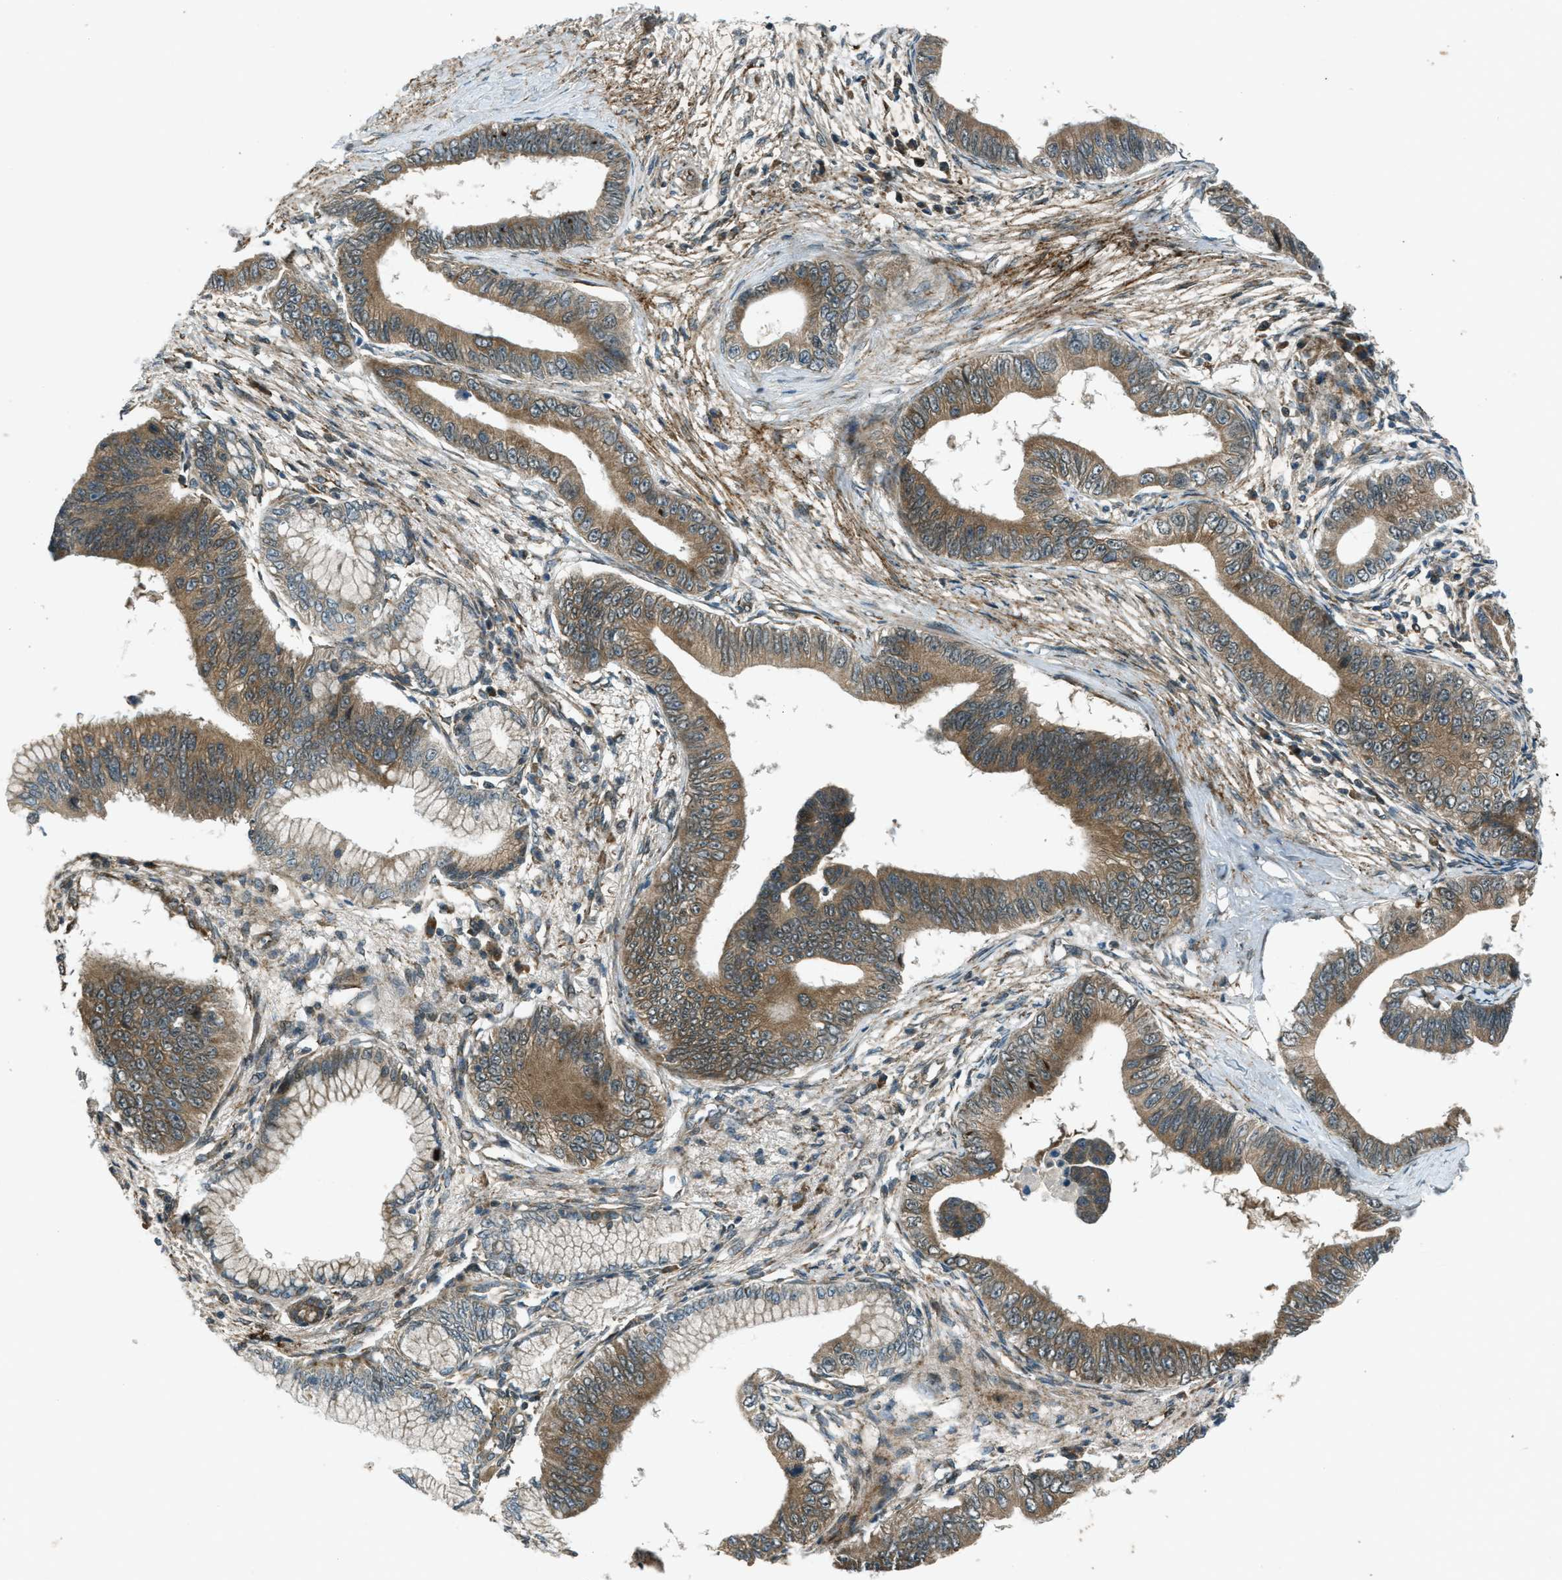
{"staining": {"intensity": "moderate", "quantity": ">75%", "location": "cytoplasmic/membranous"}, "tissue": "pancreatic cancer", "cell_type": "Tumor cells", "image_type": "cancer", "snomed": [{"axis": "morphology", "description": "Adenocarcinoma, NOS"}, {"axis": "topography", "description": "Pancreas"}], "caption": "Tumor cells show medium levels of moderate cytoplasmic/membranous expression in about >75% of cells in human adenocarcinoma (pancreatic).", "gene": "EIF2AK3", "patient": {"sex": "male", "age": 77}}